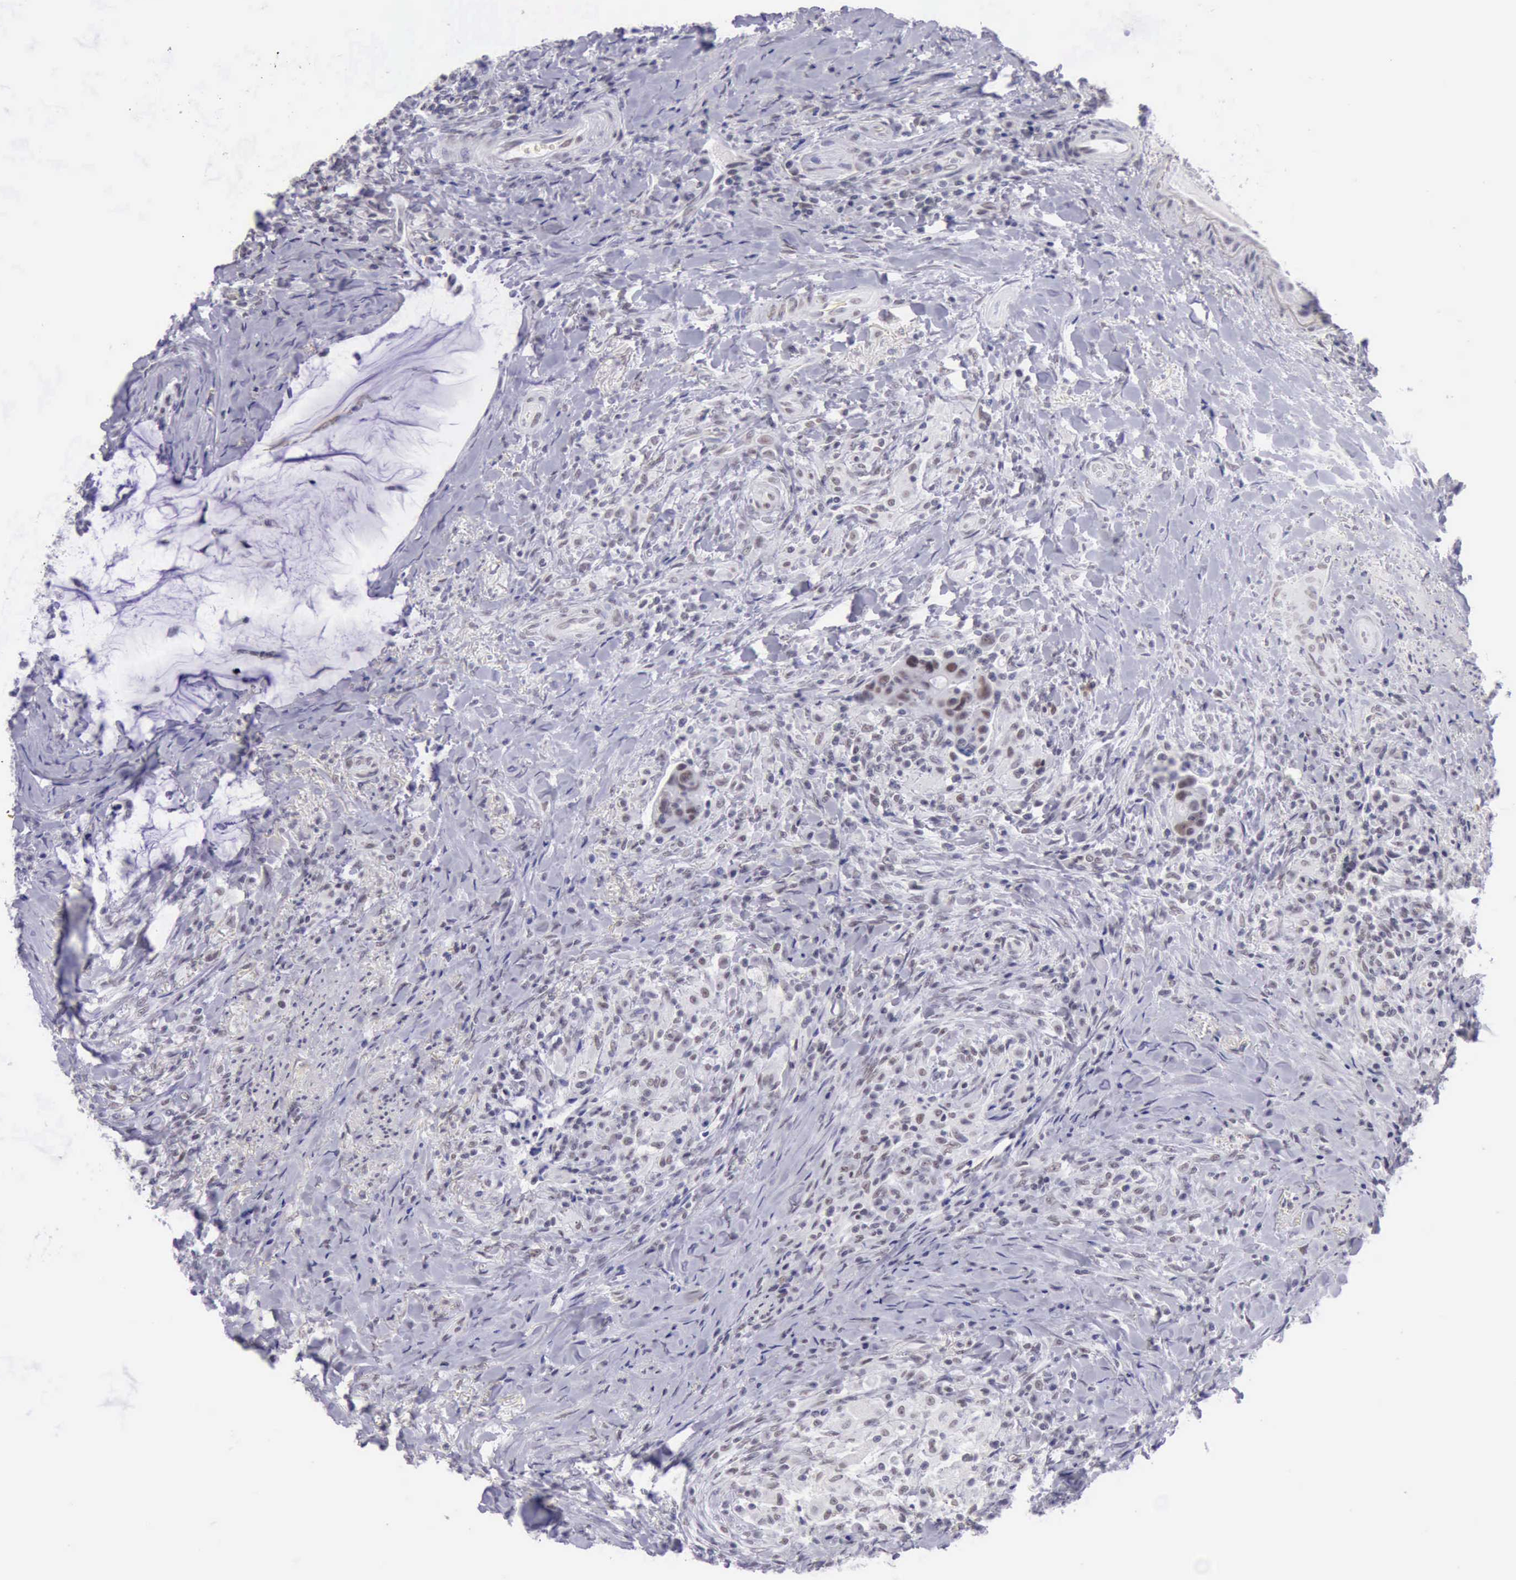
{"staining": {"intensity": "weak", "quantity": "<25%", "location": "nuclear"}, "tissue": "colorectal cancer", "cell_type": "Tumor cells", "image_type": "cancer", "snomed": [{"axis": "morphology", "description": "Adenocarcinoma, NOS"}, {"axis": "topography", "description": "Rectum"}], "caption": "Adenocarcinoma (colorectal) stained for a protein using immunohistochemistry (IHC) displays no staining tumor cells.", "gene": "EP300", "patient": {"sex": "female", "age": 71}}